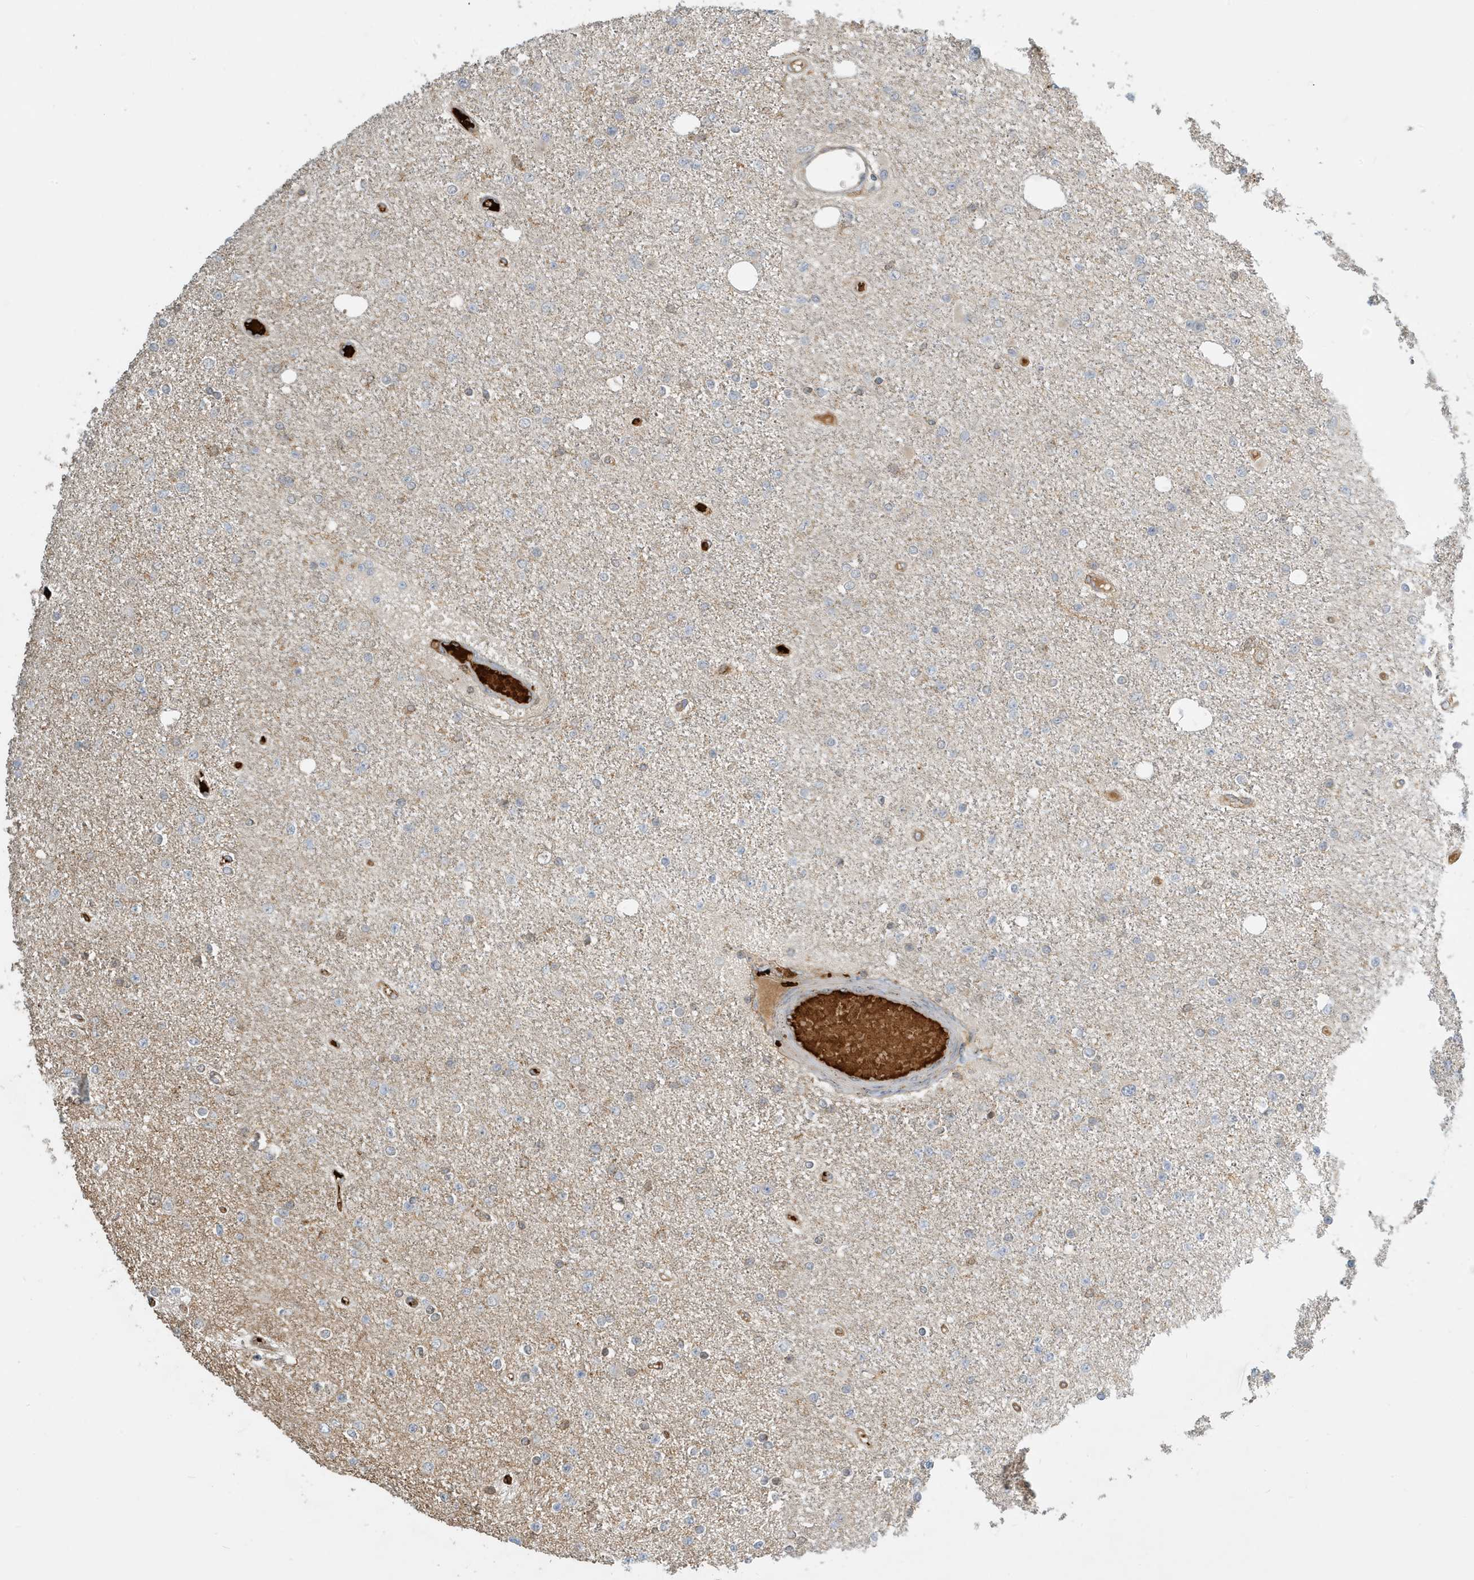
{"staining": {"intensity": "negative", "quantity": "none", "location": "none"}, "tissue": "glioma", "cell_type": "Tumor cells", "image_type": "cancer", "snomed": [{"axis": "morphology", "description": "Glioma, malignant, Low grade"}, {"axis": "topography", "description": "Brain"}], "caption": "Tumor cells are negative for brown protein staining in glioma.", "gene": "FYCO1", "patient": {"sex": "female", "age": 22}}